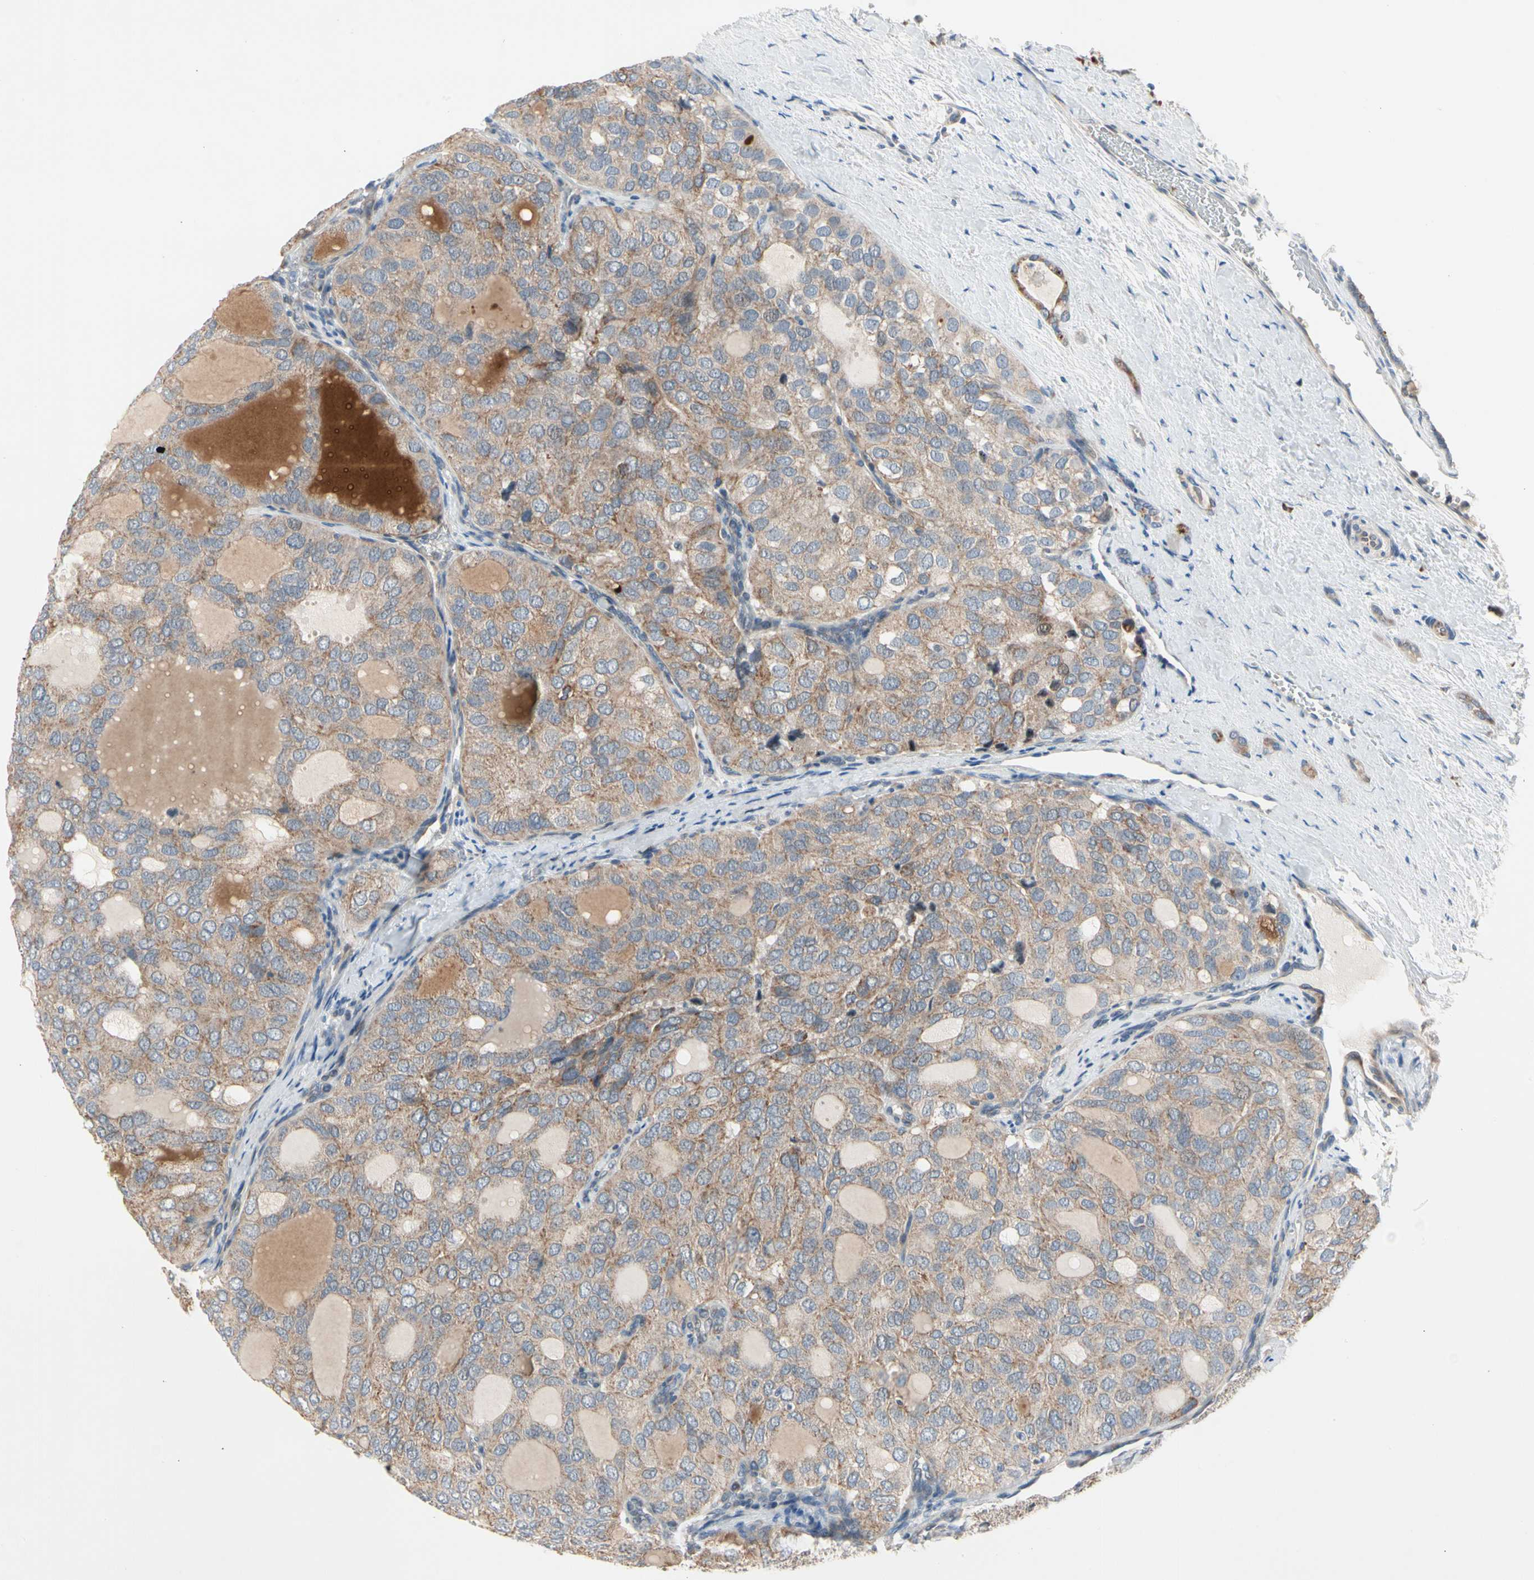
{"staining": {"intensity": "moderate", "quantity": ">75%", "location": "cytoplasmic/membranous"}, "tissue": "thyroid cancer", "cell_type": "Tumor cells", "image_type": "cancer", "snomed": [{"axis": "morphology", "description": "Follicular adenoma carcinoma, NOS"}, {"axis": "topography", "description": "Thyroid gland"}], "caption": "Thyroid cancer stained with a protein marker reveals moderate staining in tumor cells.", "gene": "MARK1", "patient": {"sex": "male", "age": 75}}